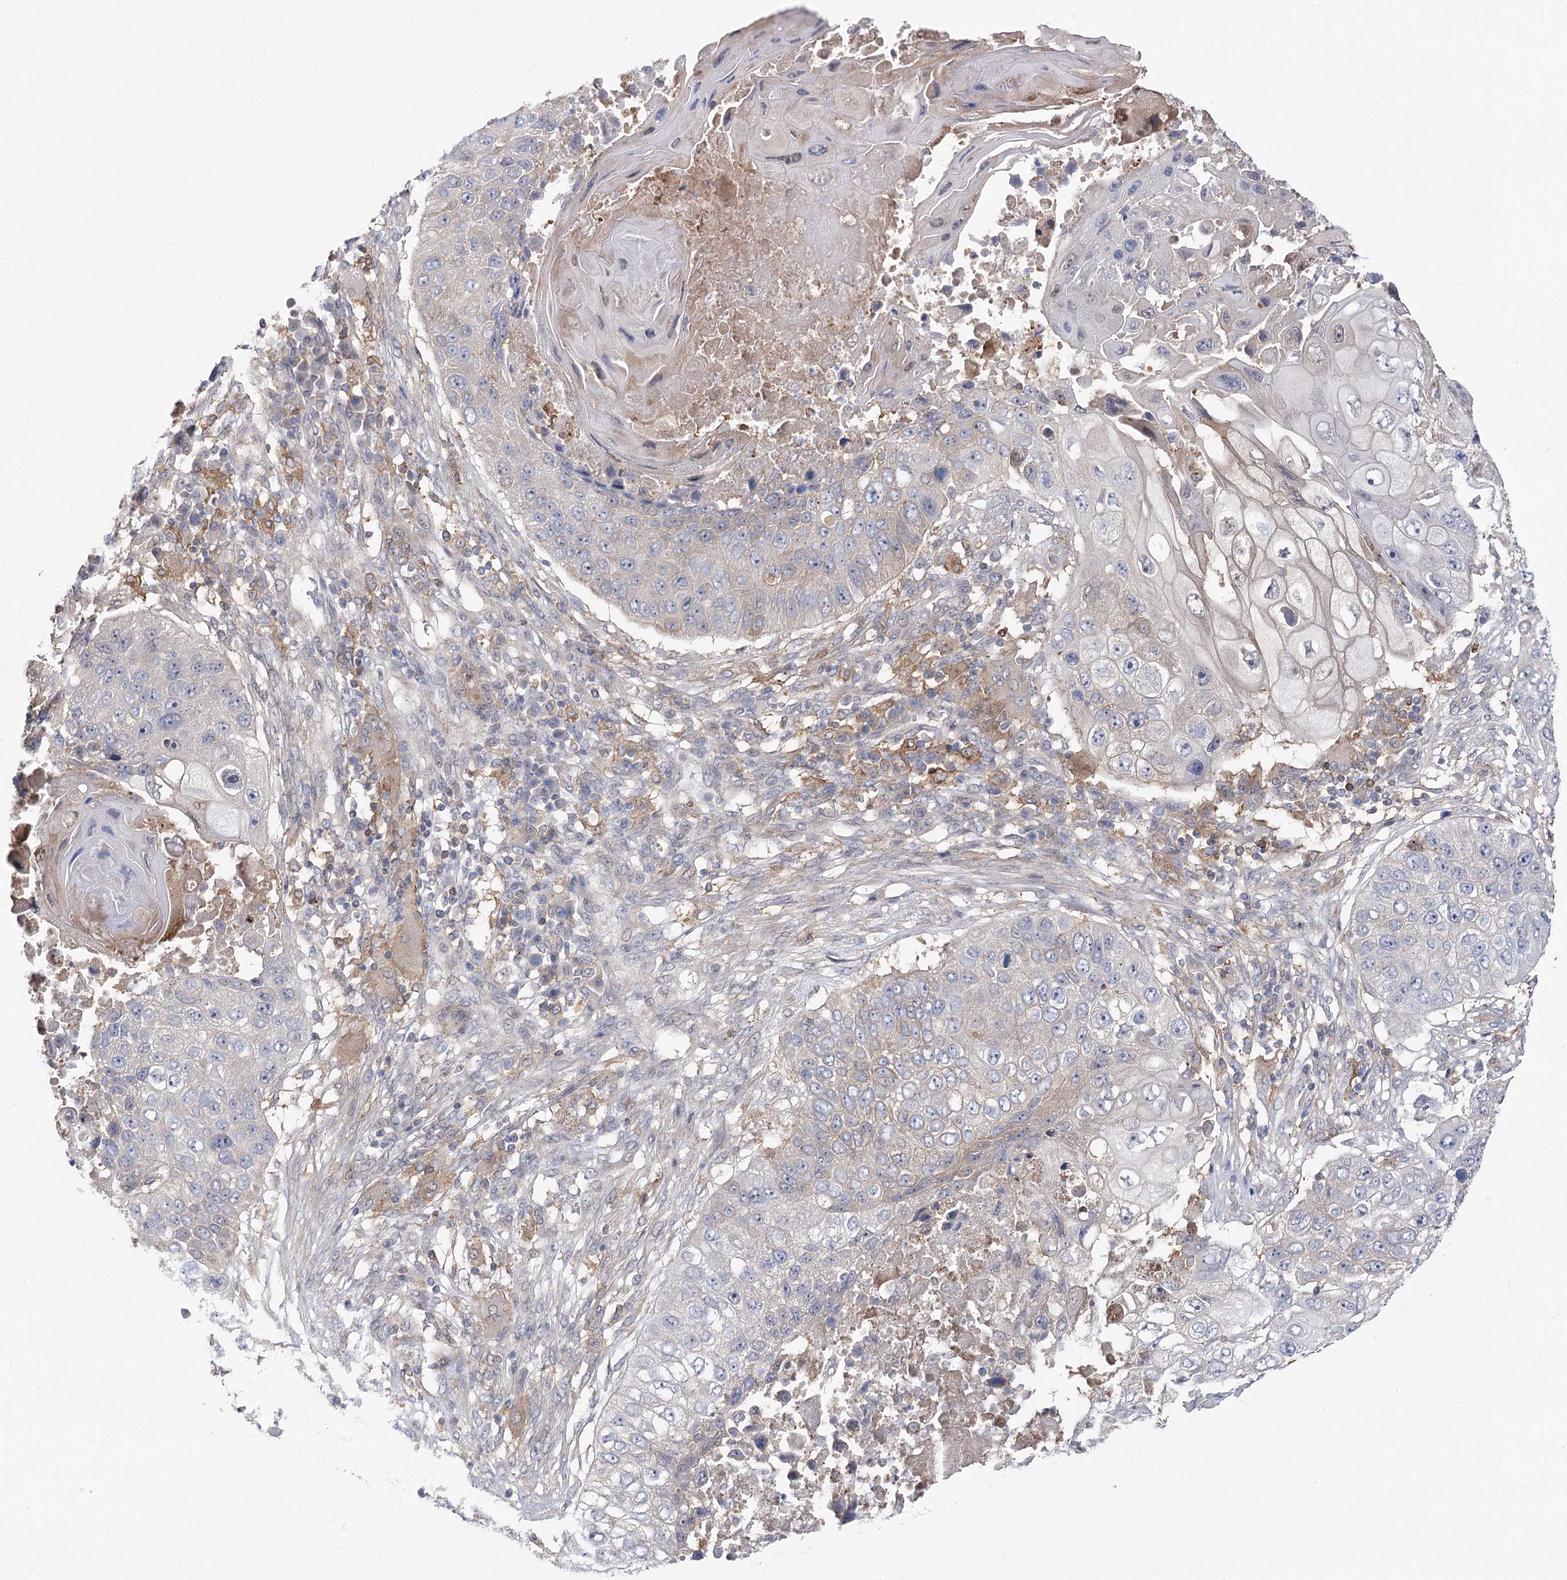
{"staining": {"intensity": "weak", "quantity": "<25%", "location": "cytoplasmic/membranous"}, "tissue": "lung cancer", "cell_type": "Tumor cells", "image_type": "cancer", "snomed": [{"axis": "morphology", "description": "Squamous cell carcinoma, NOS"}, {"axis": "topography", "description": "Lung"}], "caption": "Immunohistochemistry of lung squamous cell carcinoma exhibits no expression in tumor cells.", "gene": "UGP2", "patient": {"sex": "male", "age": 61}}